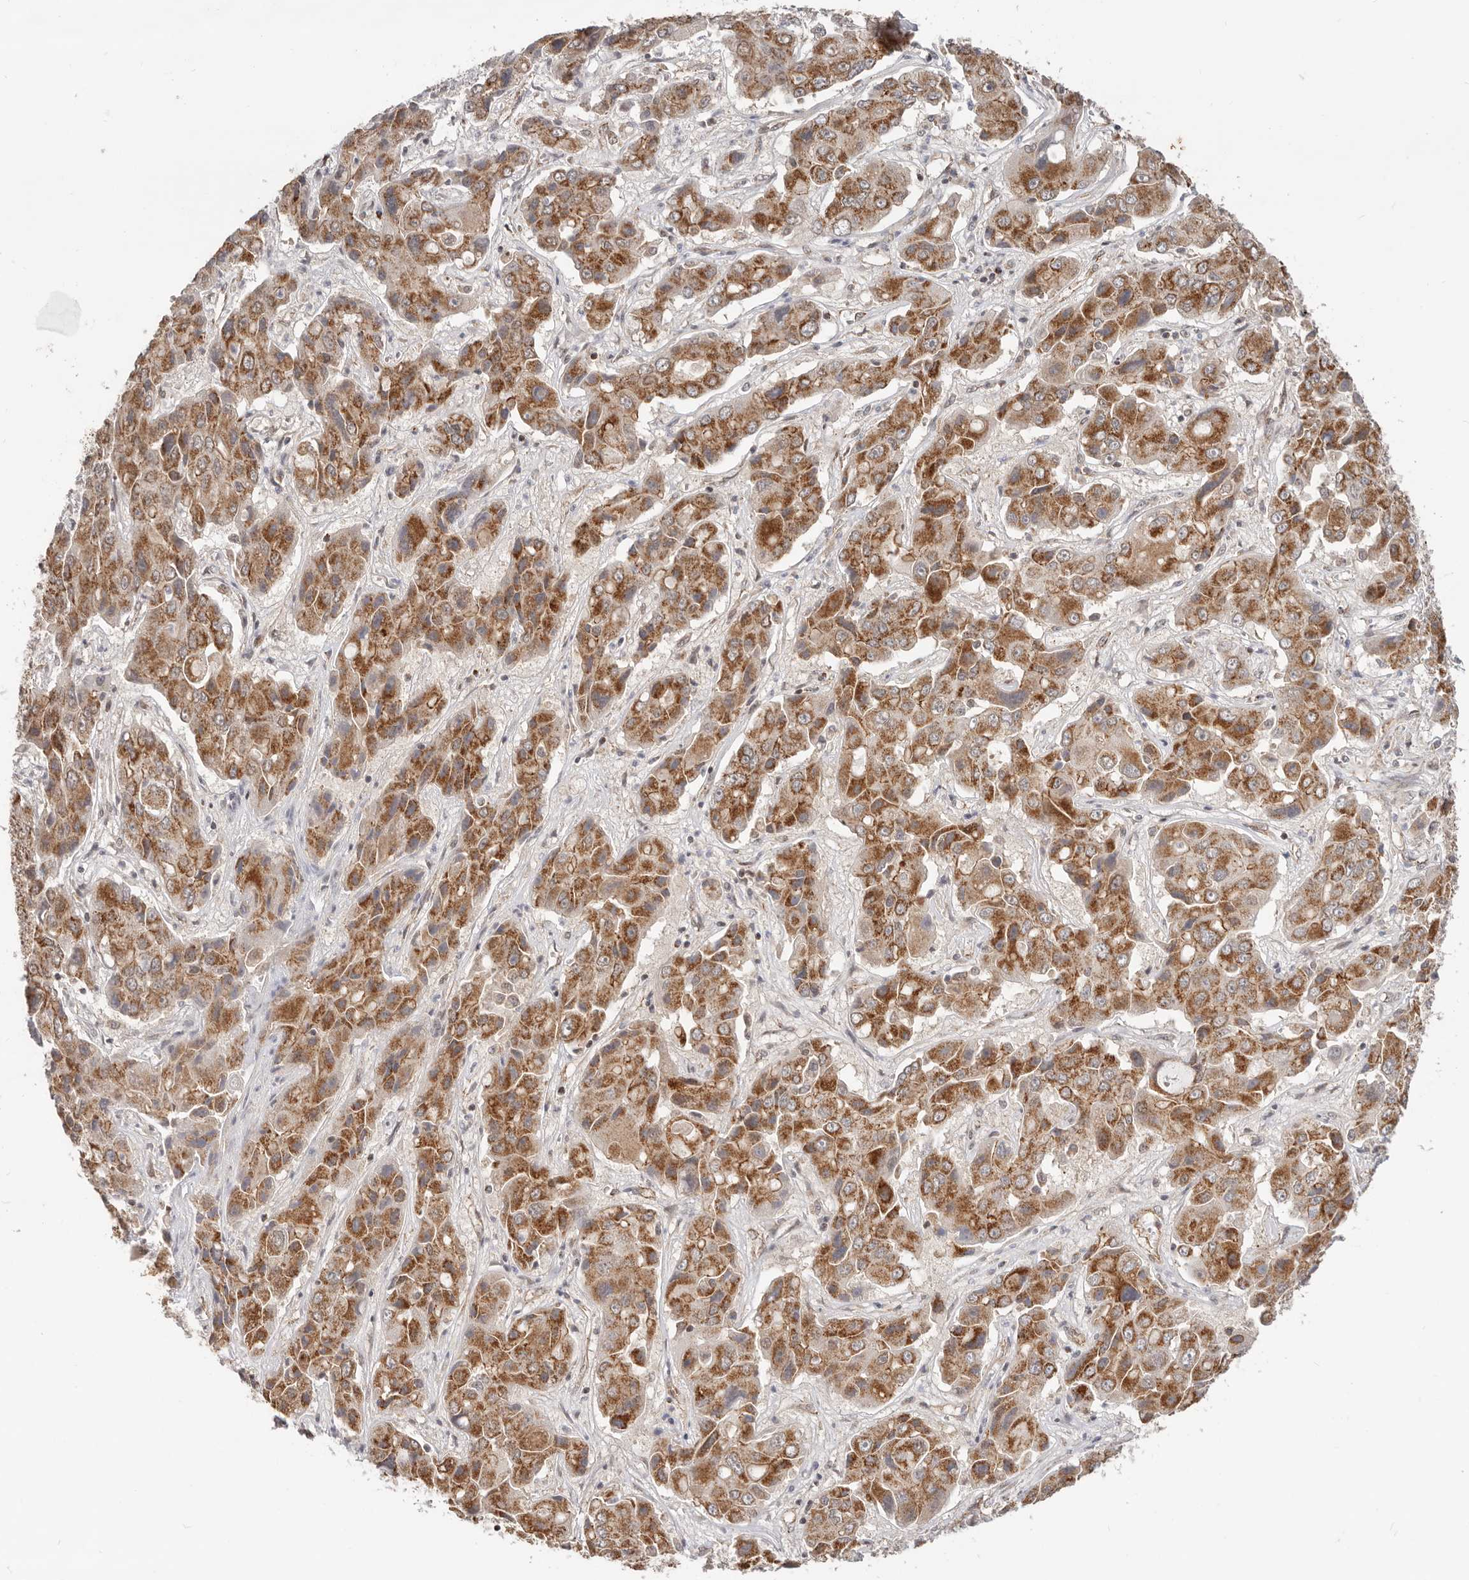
{"staining": {"intensity": "moderate", "quantity": ">75%", "location": "cytoplasmic/membranous"}, "tissue": "liver cancer", "cell_type": "Tumor cells", "image_type": "cancer", "snomed": [{"axis": "morphology", "description": "Cholangiocarcinoma"}, {"axis": "topography", "description": "Liver"}], "caption": "Liver cancer (cholangiocarcinoma) was stained to show a protein in brown. There is medium levels of moderate cytoplasmic/membranous staining in about >75% of tumor cells. (DAB (3,3'-diaminobenzidine) IHC with brightfield microscopy, high magnification).", "gene": "USP49", "patient": {"sex": "male", "age": 67}}